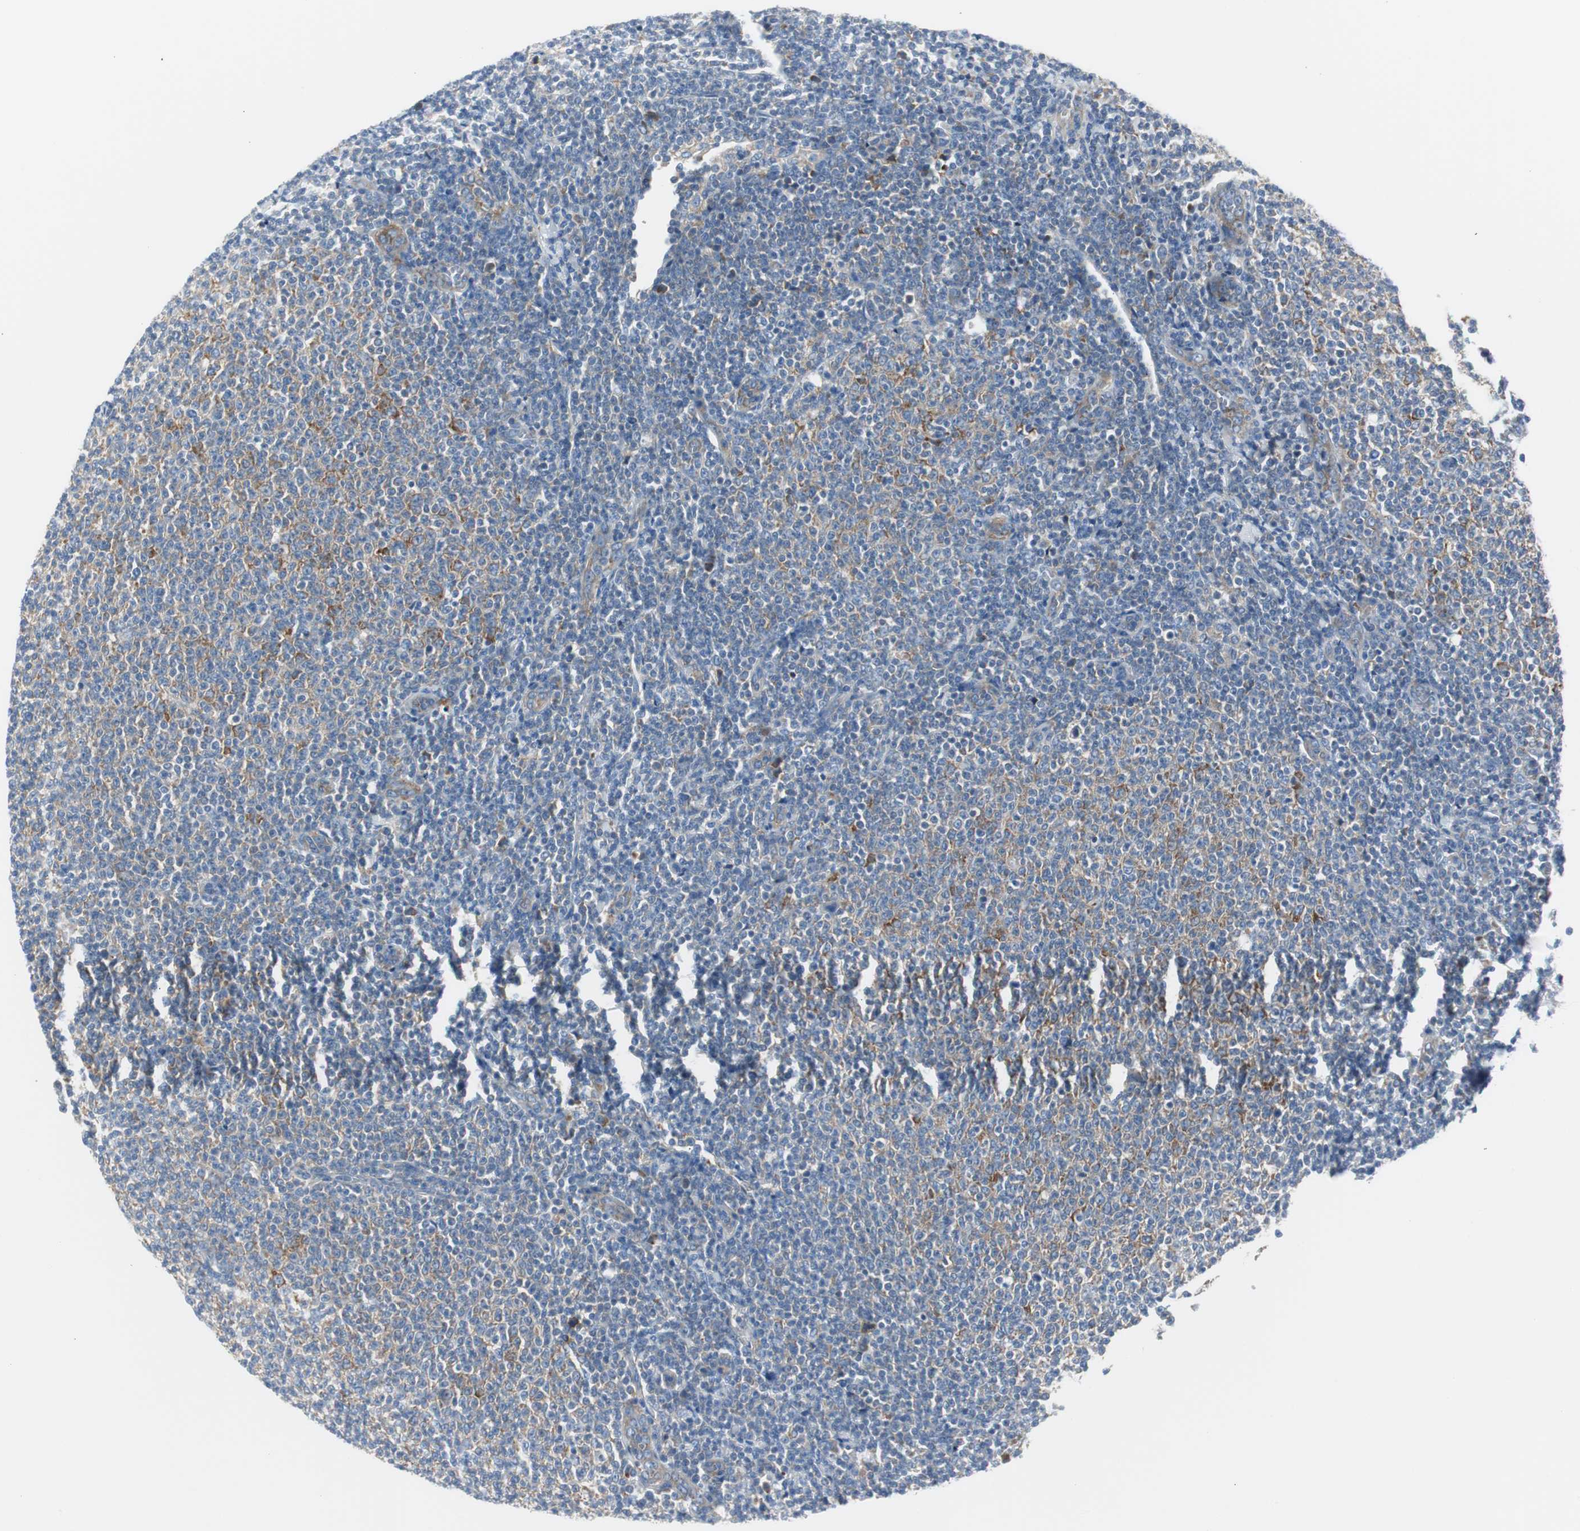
{"staining": {"intensity": "moderate", "quantity": "<25%", "location": "cytoplasmic/membranous"}, "tissue": "lymphoma", "cell_type": "Tumor cells", "image_type": "cancer", "snomed": [{"axis": "morphology", "description": "Malignant lymphoma, non-Hodgkin's type, Low grade"}, {"axis": "topography", "description": "Lymph node"}], "caption": "Human lymphoma stained with a protein marker reveals moderate staining in tumor cells.", "gene": "RPS12", "patient": {"sex": "male", "age": 66}}